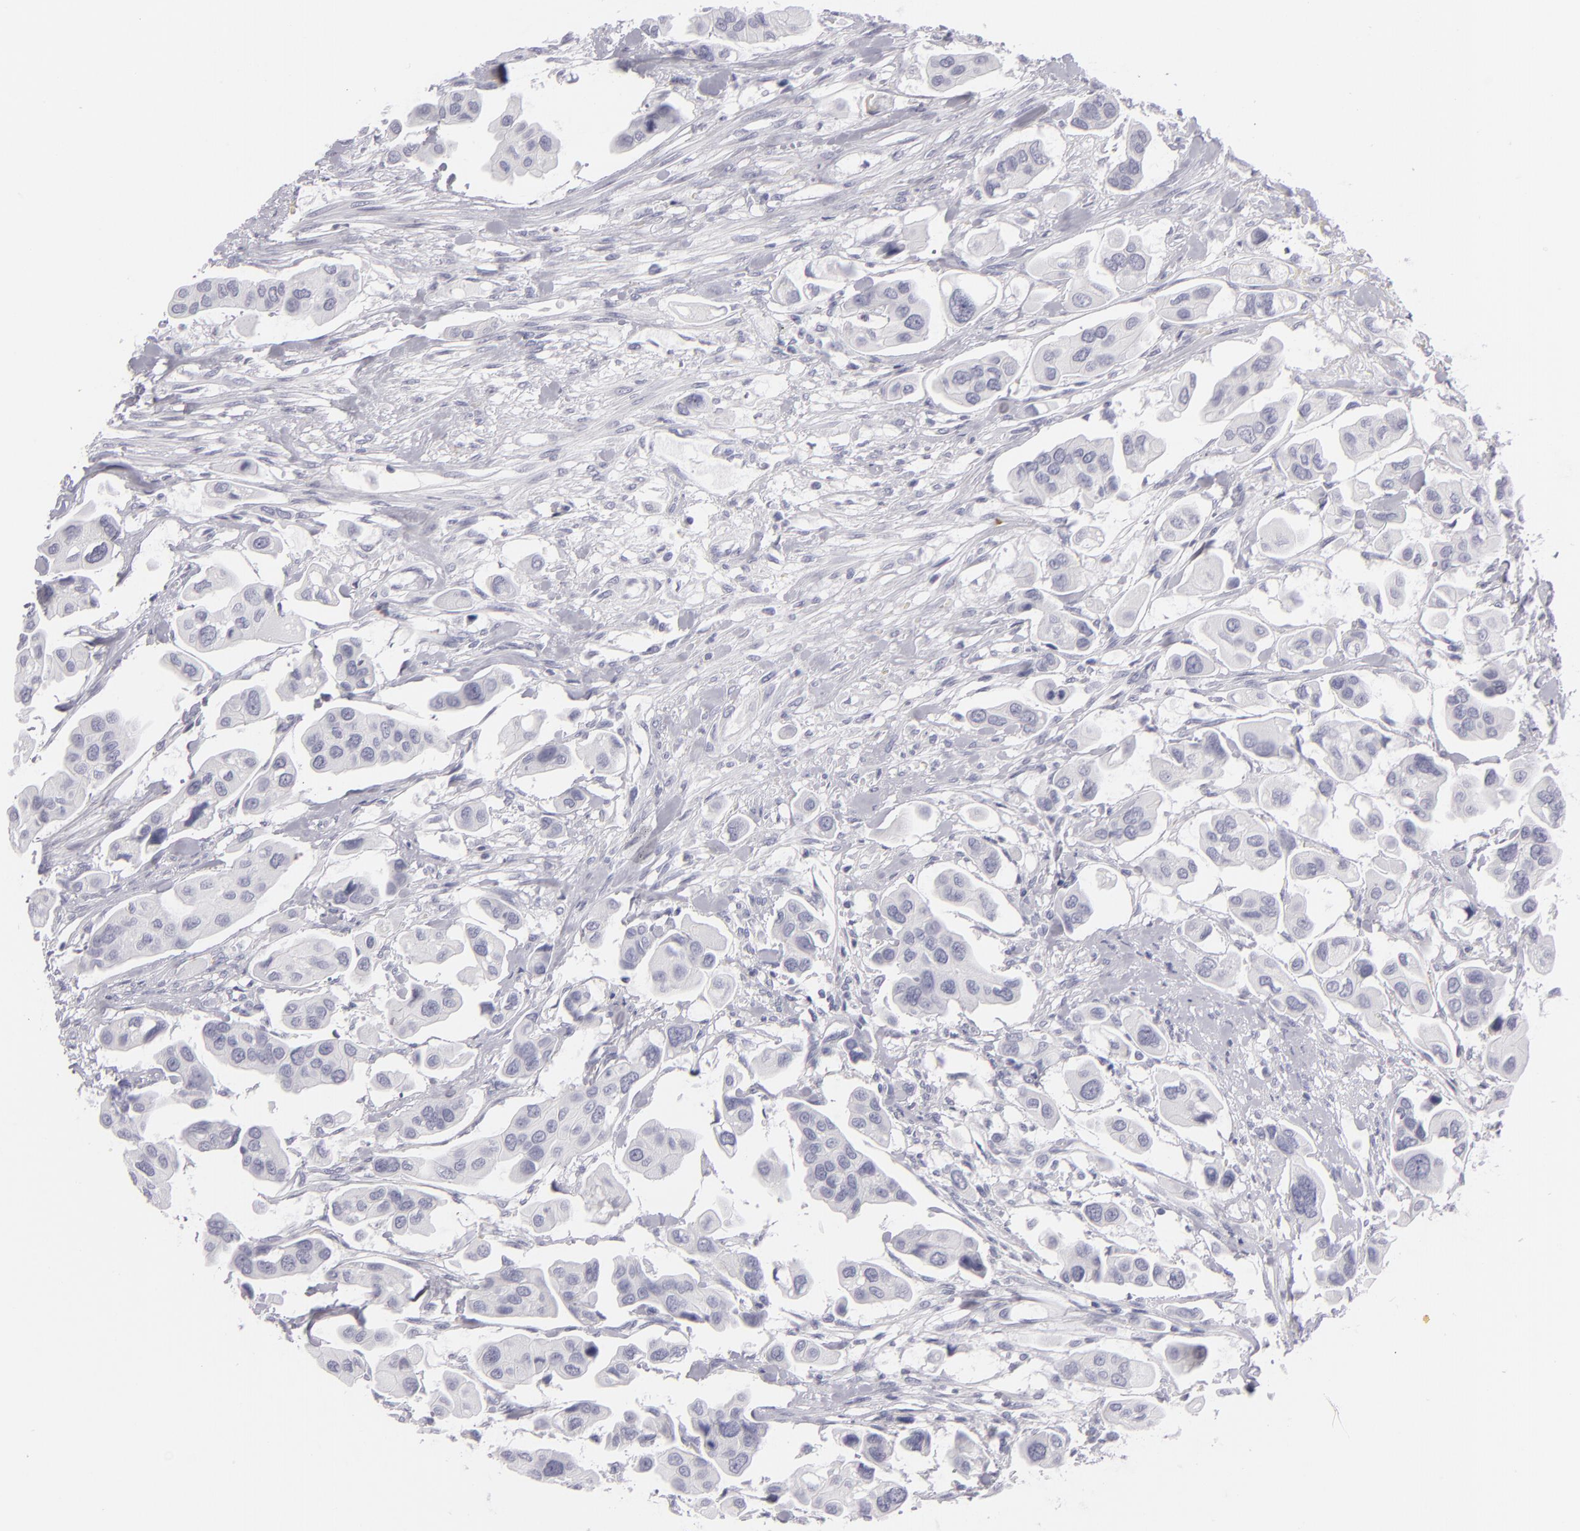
{"staining": {"intensity": "negative", "quantity": "none", "location": "none"}, "tissue": "urothelial cancer", "cell_type": "Tumor cells", "image_type": "cancer", "snomed": [{"axis": "morphology", "description": "Adenocarcinoma, NOS"}, {"axis": "topography", "description": "Urinary bladder"}], "caption": "An image of urothelial cancer stained for a protein exhibits no brown staining in tumor cells.", "gene": "VIL1", "patient": {"sex": "male", "age": 61}}